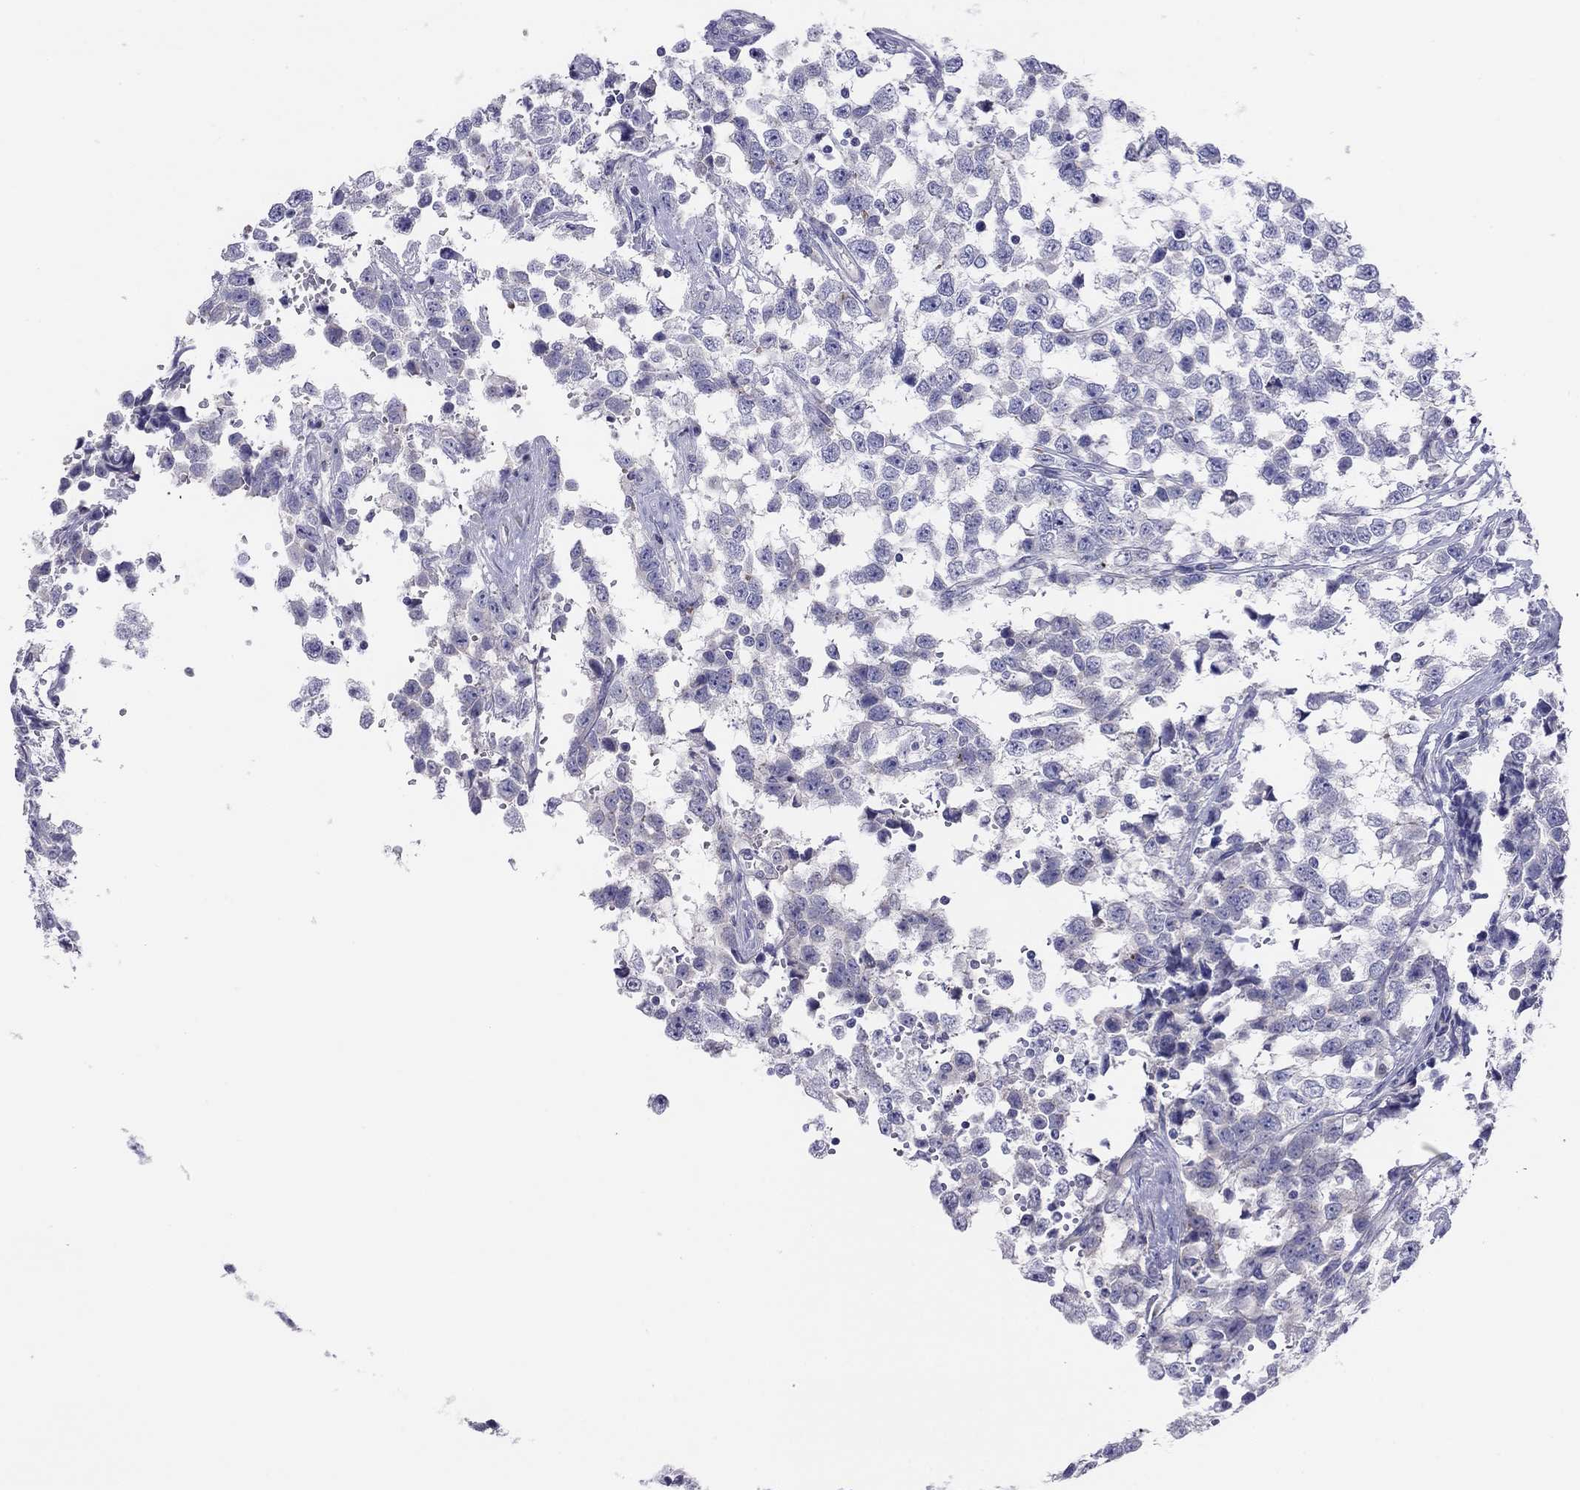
{"staining": {"intensity": "negative", "quantity": "none", "location": "none"}, "tissue": "testis cancer", "cell_type": "Tumor cells", "image_type": "cancer", "snomed": [{"axis": "morphology", "description": "Seminoma, NOS"}, {"axis": "topography", "description": "Testis"}], "caption": "Tumor cells show no significant protein staining in testis cancer. The staining is performed using DAB (3,3'-diaminobenzidine) brown chromogen with nuclei counter-stained in using hematoxylin.", "gene": "MGAT4C", "patient": {"sex": "male", "age": 34}}